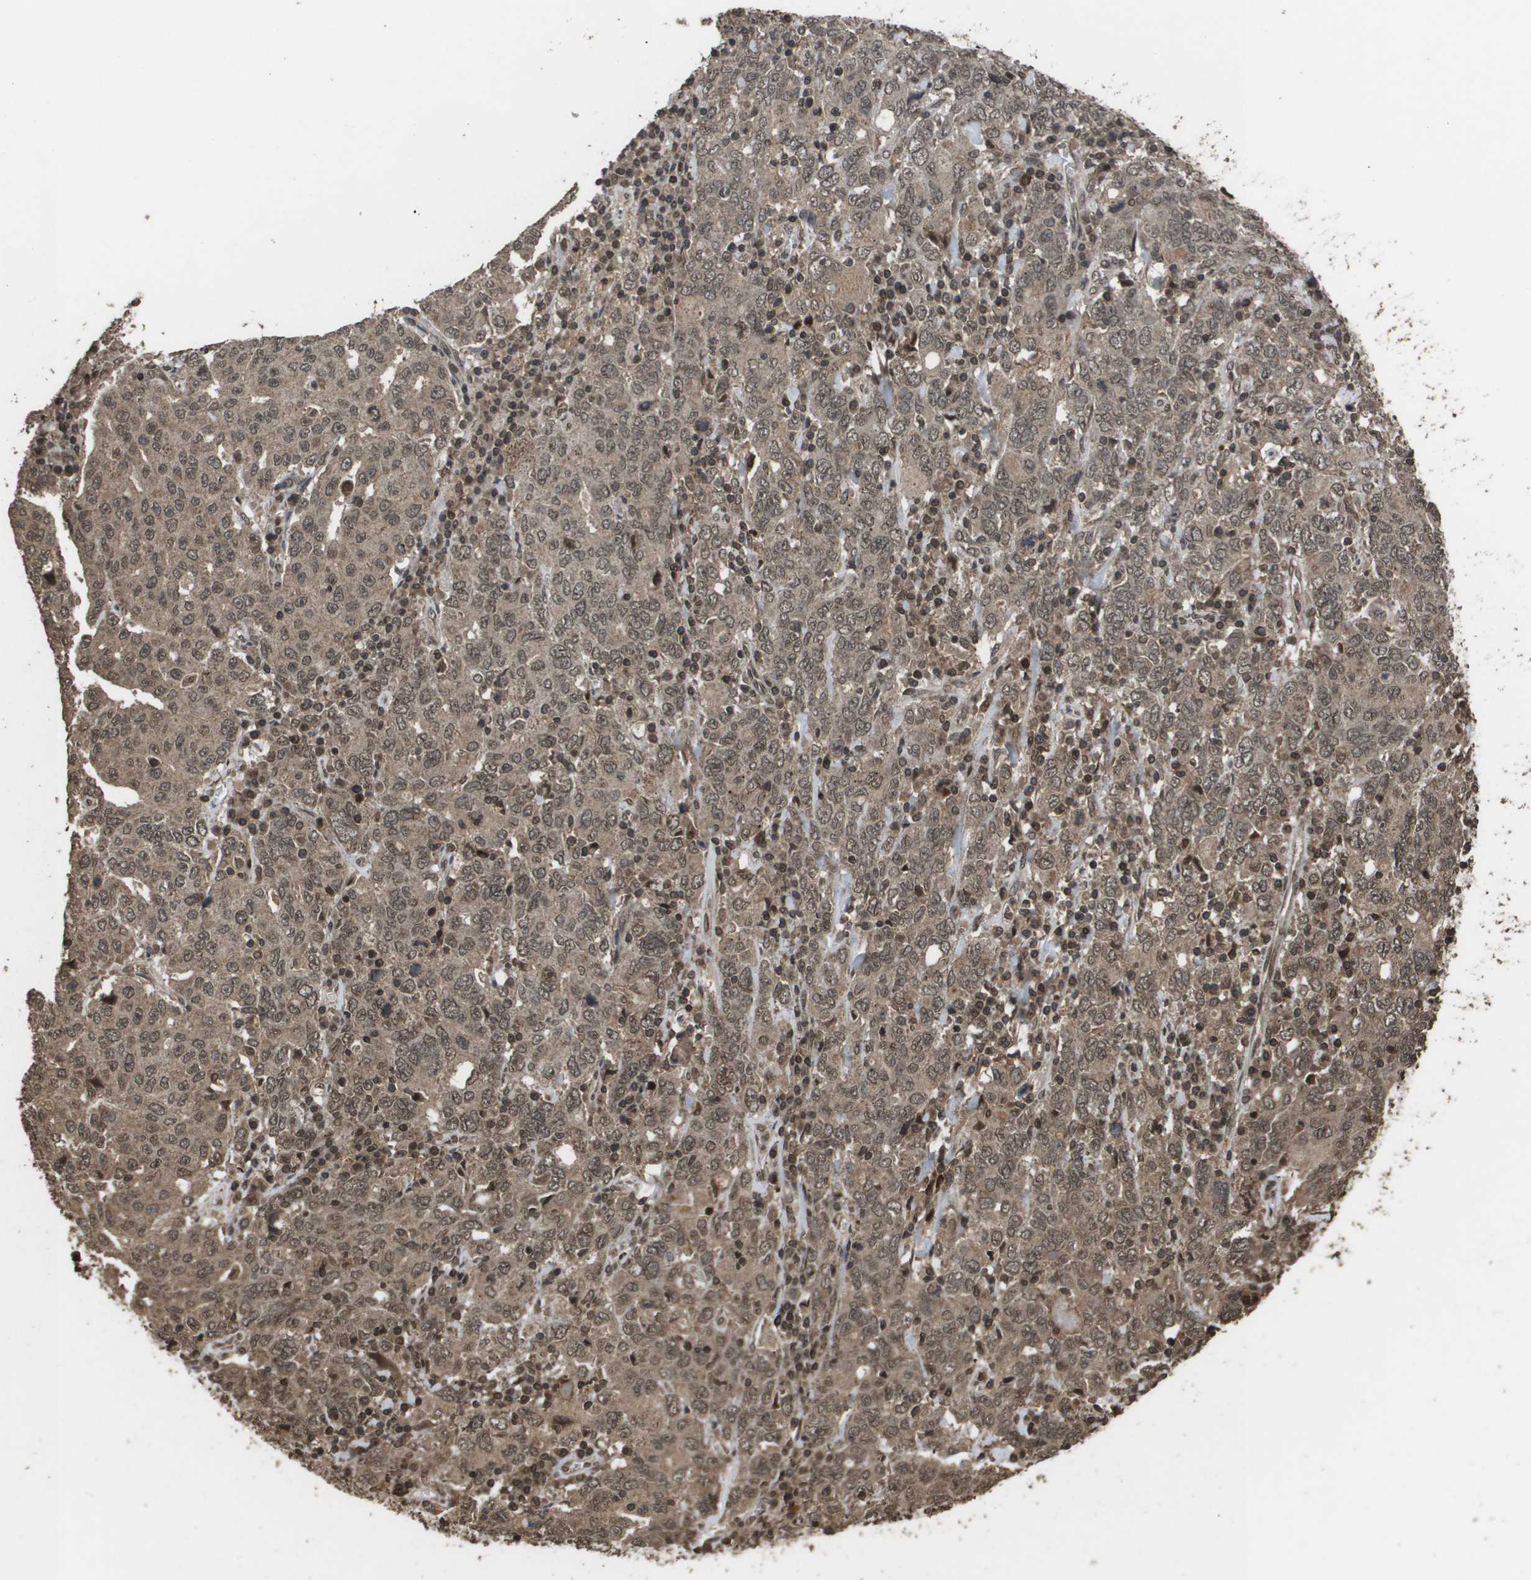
{"staining": {"intensity": "weak", "quantity": ">75%", "location": "cytoplasmic/membranous,nuclear"}, "tissue": "ovarian cancer", "cell_type": "Tumor cells", "image_type": "cancer", "snomed": [{"axis": "morphology", "description": "Carcinoma, endometroid"}, {"axis": "topography", "description": "Ovary"}], "caption": "This is an image of IHC staining of ovarian cancer, which shows weak positivity in the cytoplasmic/membranous and nuclear of tumor cells.", "gene": "AXIN2", "patient": {"sex": "female", "age": 62}}